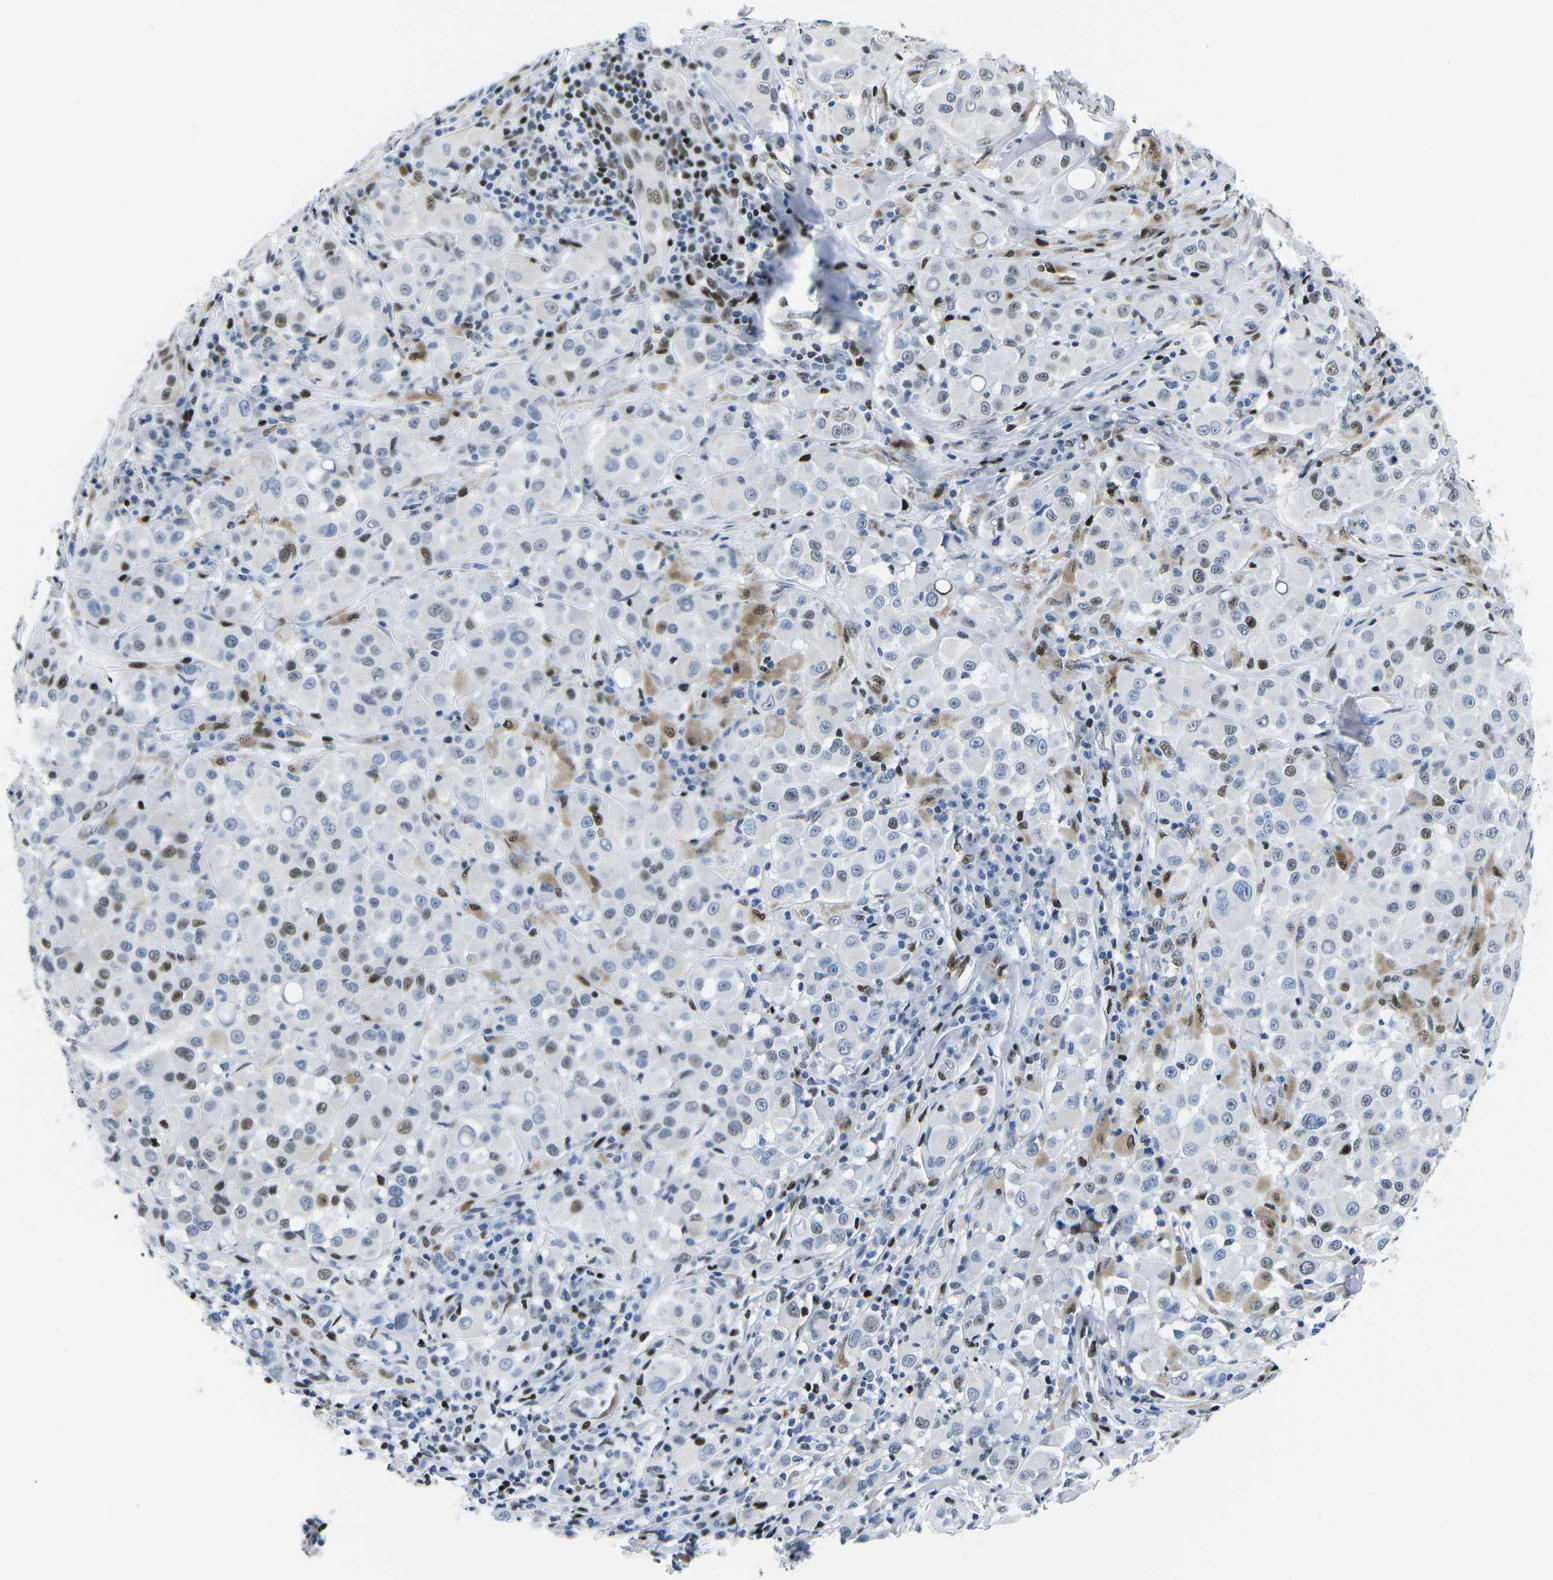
{"staining": {"intensity": "moderate", "quantity": "25%-75%", "location": "nuclear"}, "tissue": "melanoma", "cell_type": "Tumor cells", "image_type": "cancer", "snomed": [{"axis": "morphology", "description": "Malignant melanoma, NOS"}, {"axis": "topography", "description": "Skin"}], "caption": "IHC (DAB) staining of human melanoma reveals moderate nuclear protein staining in approximately 25%-75% of tumor cells.", "gene": "ATF1", "patient": {"sex": "male", "age": 84}}